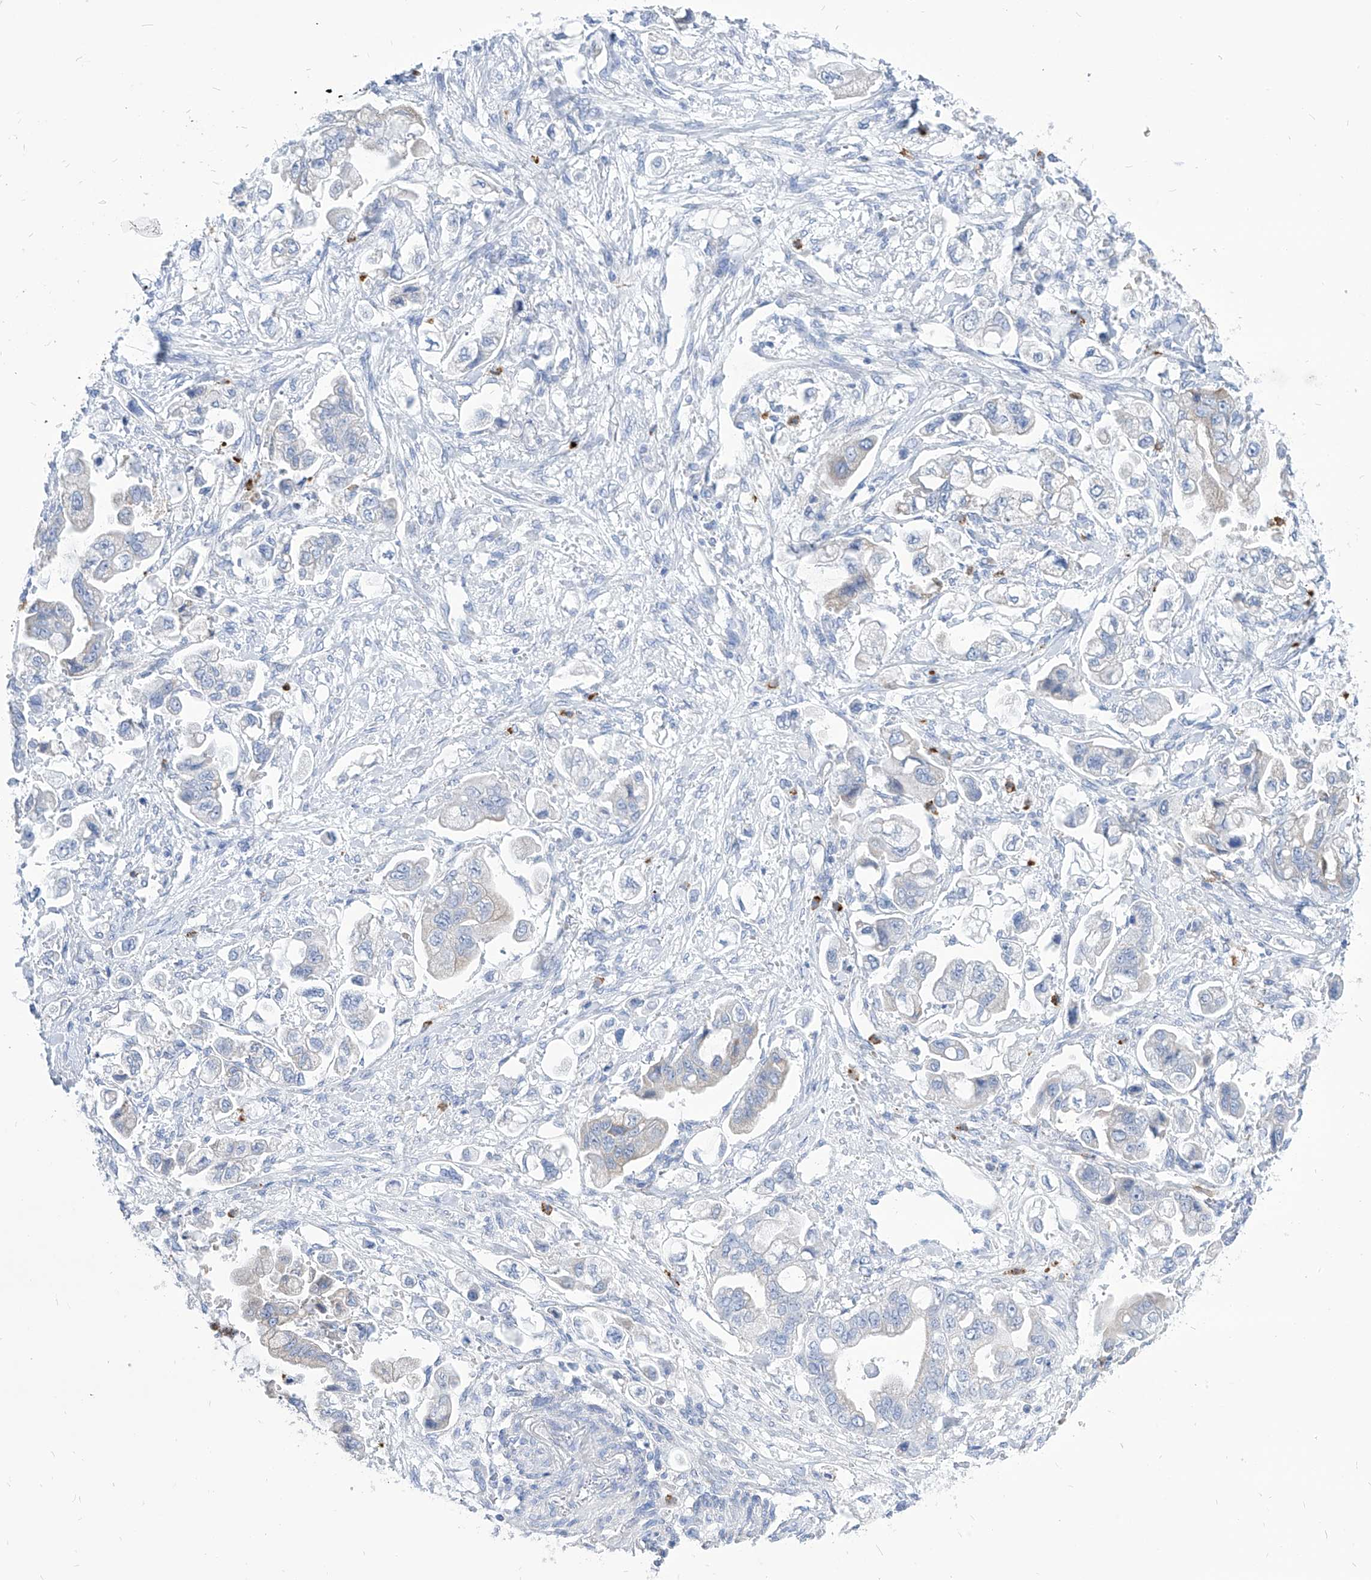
{"staining": {"intensity": "negative", "quantity": "none", "location": "none"}, "tissue": "stomach cancer", "cell_type": "Tumor cells", "image_type": "cancer", "snomed": [{"axis": "morphology", "description": "Adenocarcinoma, NOS"}, {"axis": "topography", "description": "Stomach"}], "caption": "Tumor cells are negative for protein expression in human adenocarcinoma (stomach).", "gene": "COQ3", "patient": {"sex": "male", "age": 62}}